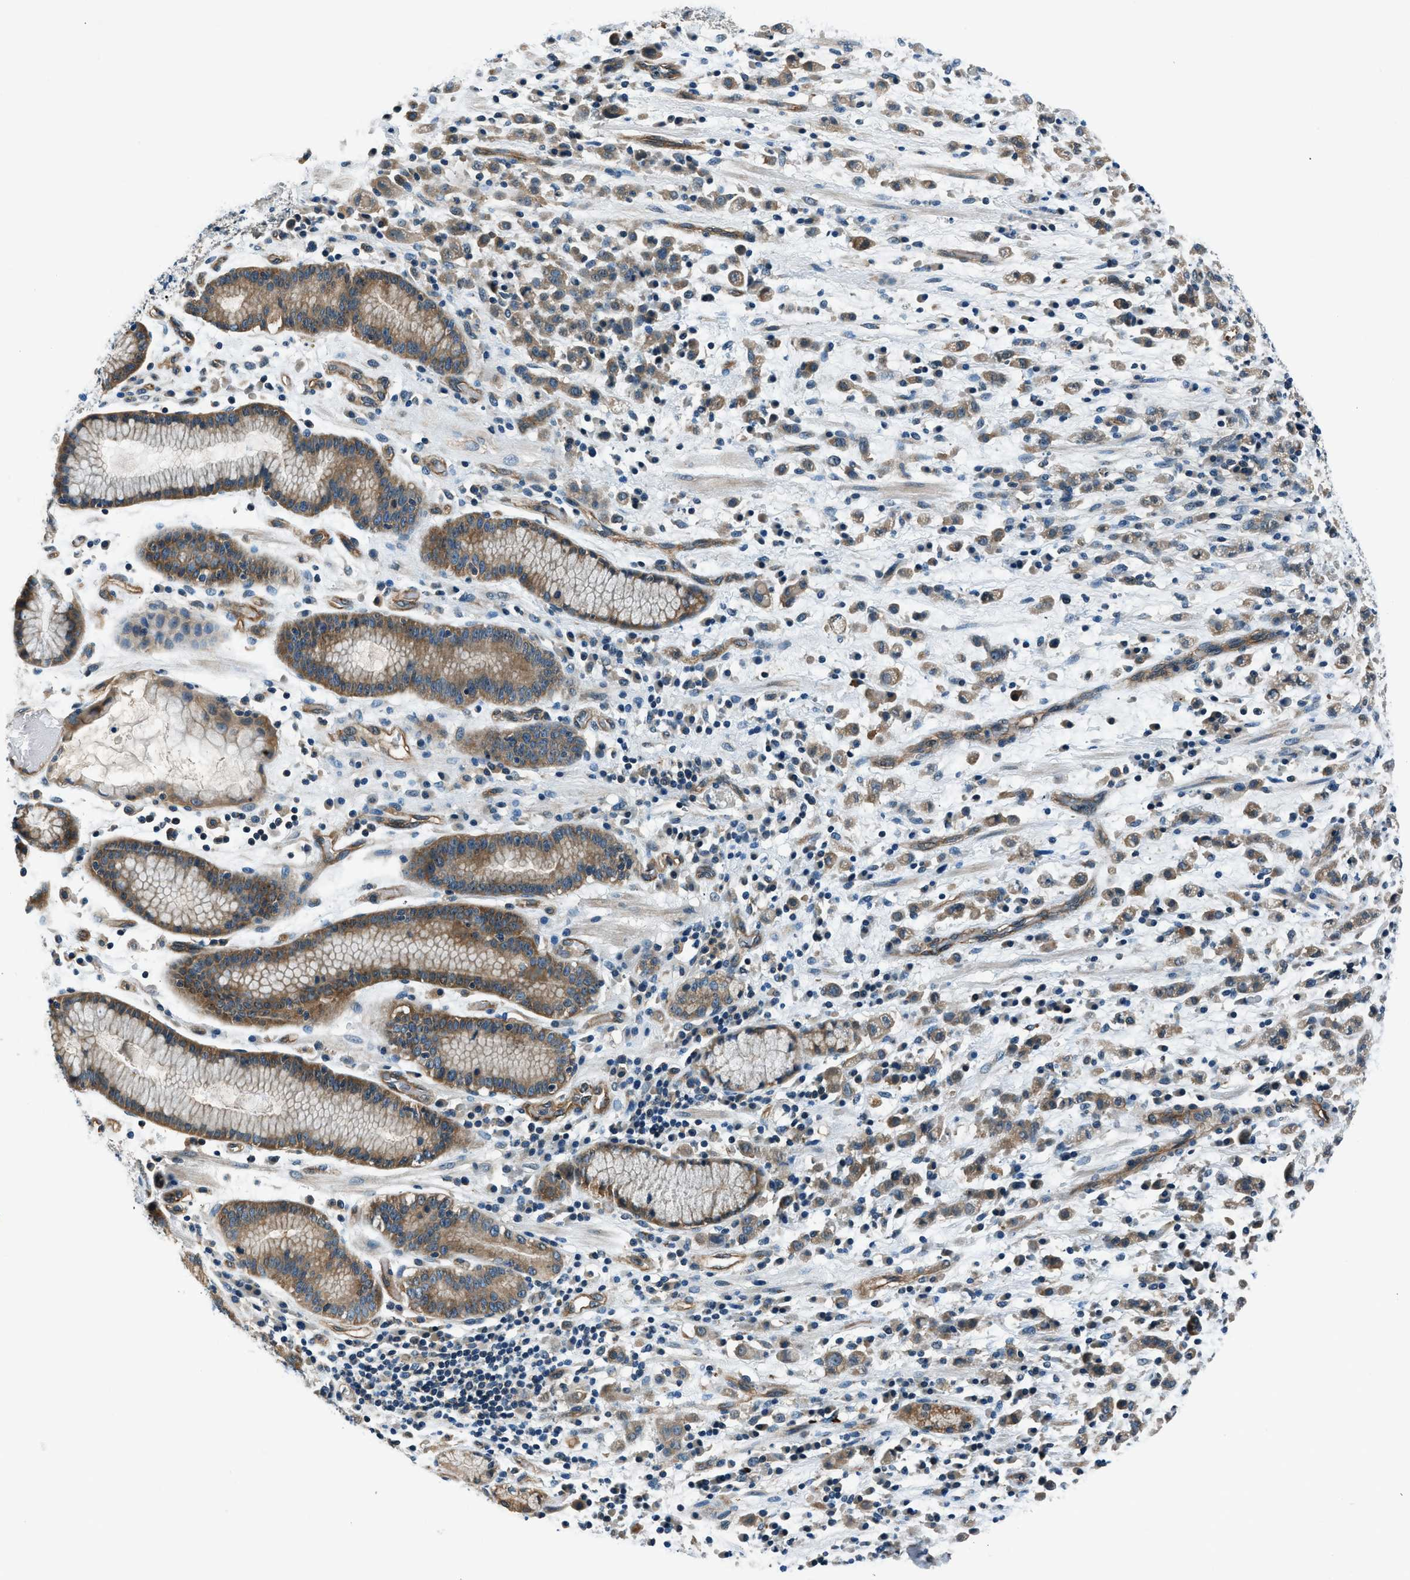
{"staining": {"intensity": "moderate", "quantity": ">75%", "location": "cytoplasmic/membranous"}, "tissue": "stomach cancer", "cell_type": "Tumor cells", "image_type": "cancer", "snomed": [{"axis": "morphology", "description": "Adenocarcinoma, NOS"}, {"axis": "topography", "description": "Stomach, lower"}], "caption": "The image shows immunohistochemical staining of adenocarcinoma (stomach). There is moderate cytoplasmic/membranous positivity is present in approximately >75% of tumor cells.", "gene": "SLC19A2", "patient": {"sex": "male", "age": 88}}